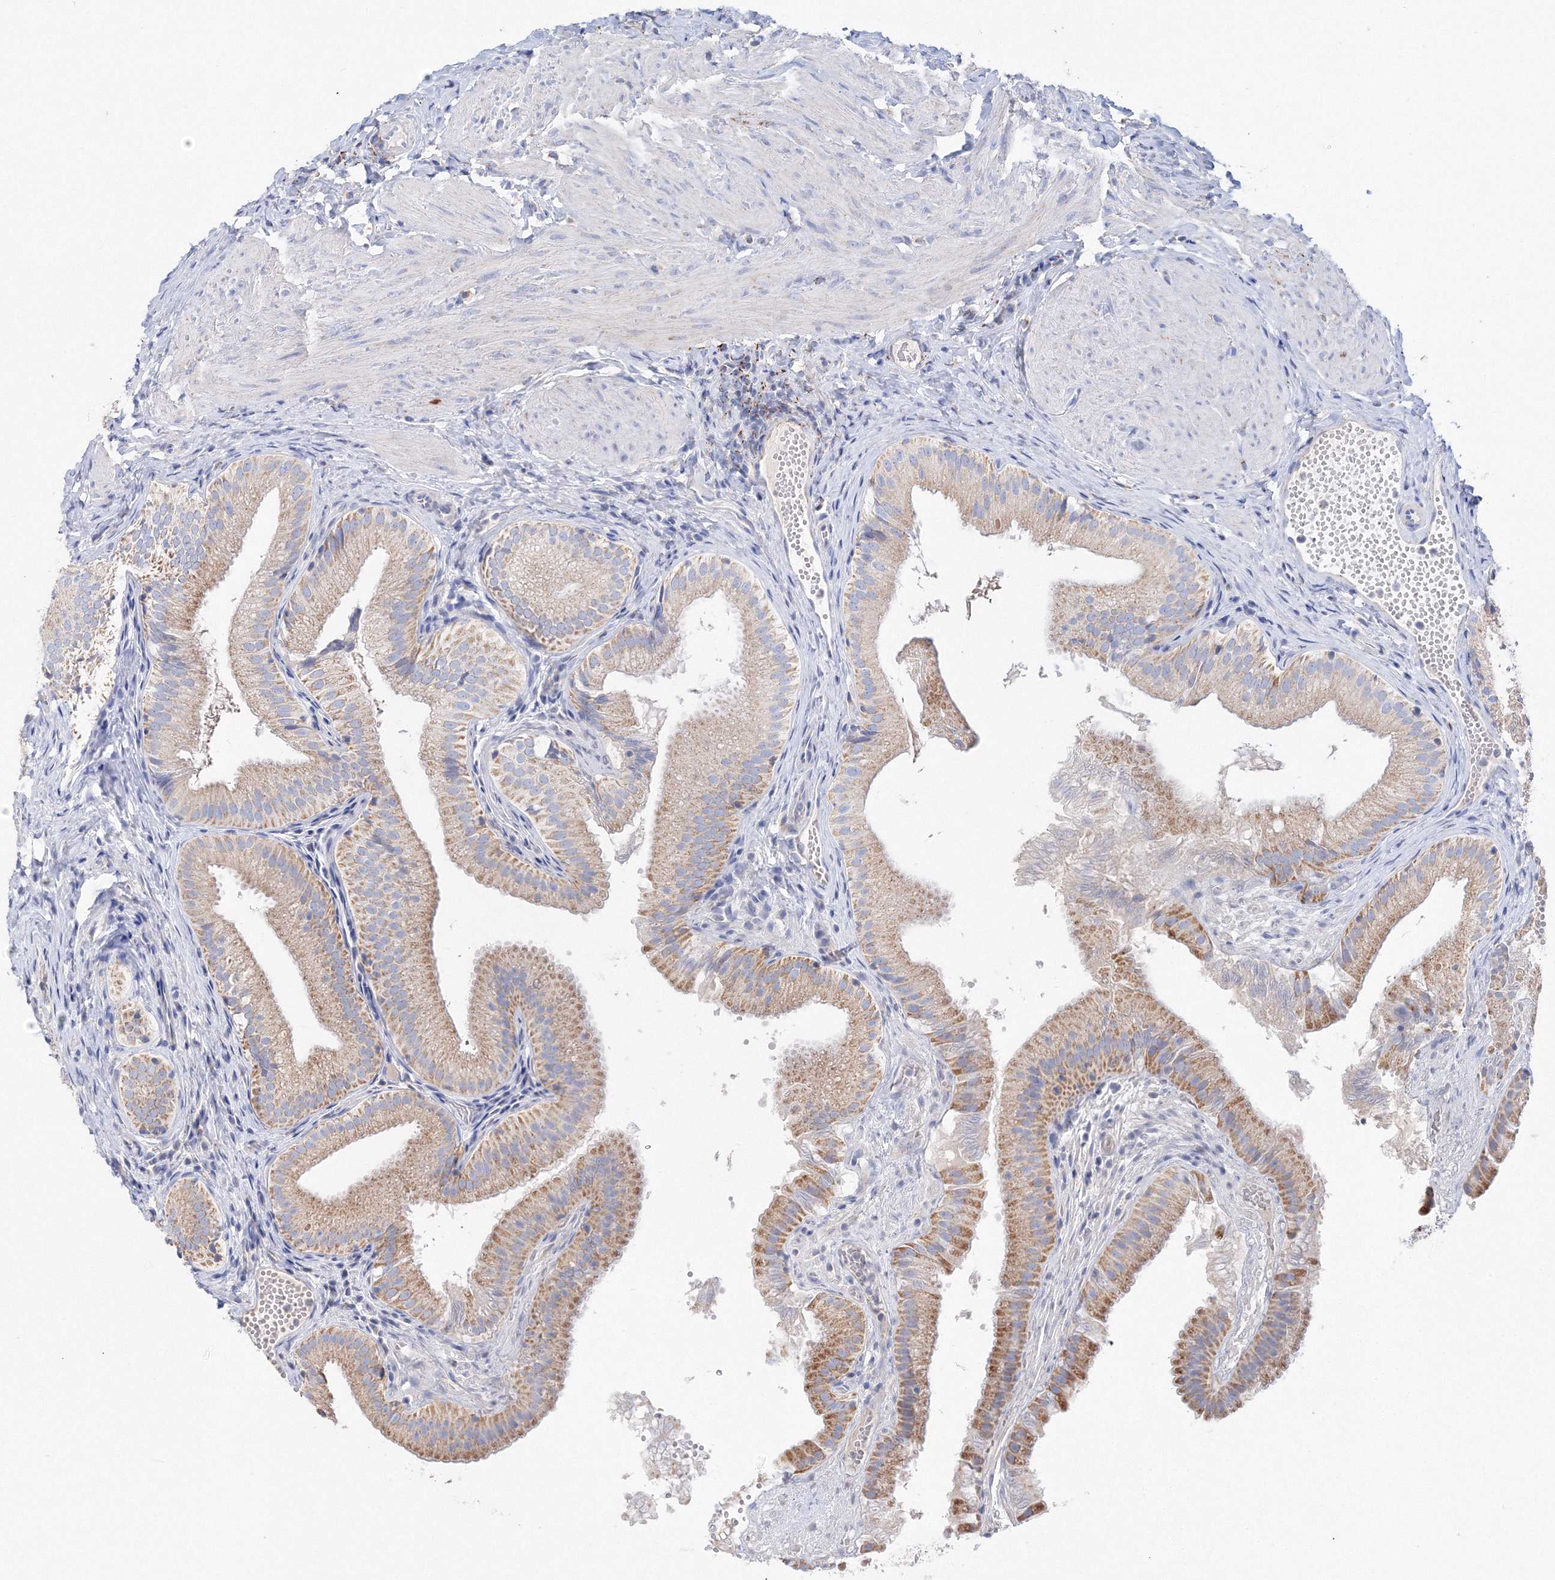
{"staining": {"intensity": "moderate", "quantity": ">75%", "location": "cytoplasmic/membranous"}, "tissue": "gallbladder", "cell_type": "Glandular cells", "image_type": "normal", "snomed": [{"axis": "morphology", "description": "Normal tissue, NOS"}, {"axis": "topography", "description": "Gallbladder"}], "caption": "High-magnification brightfield microscopy of unremarkable gallbladder stained with DAB (brown) and counterstained with hematoxylin (blue). glandular cells exhibit moderate cytoplasmic/membranous expression is seen in about>75% of cells.", "gene": "MERTK", "patient": {"sex": "female", "age": 30}}